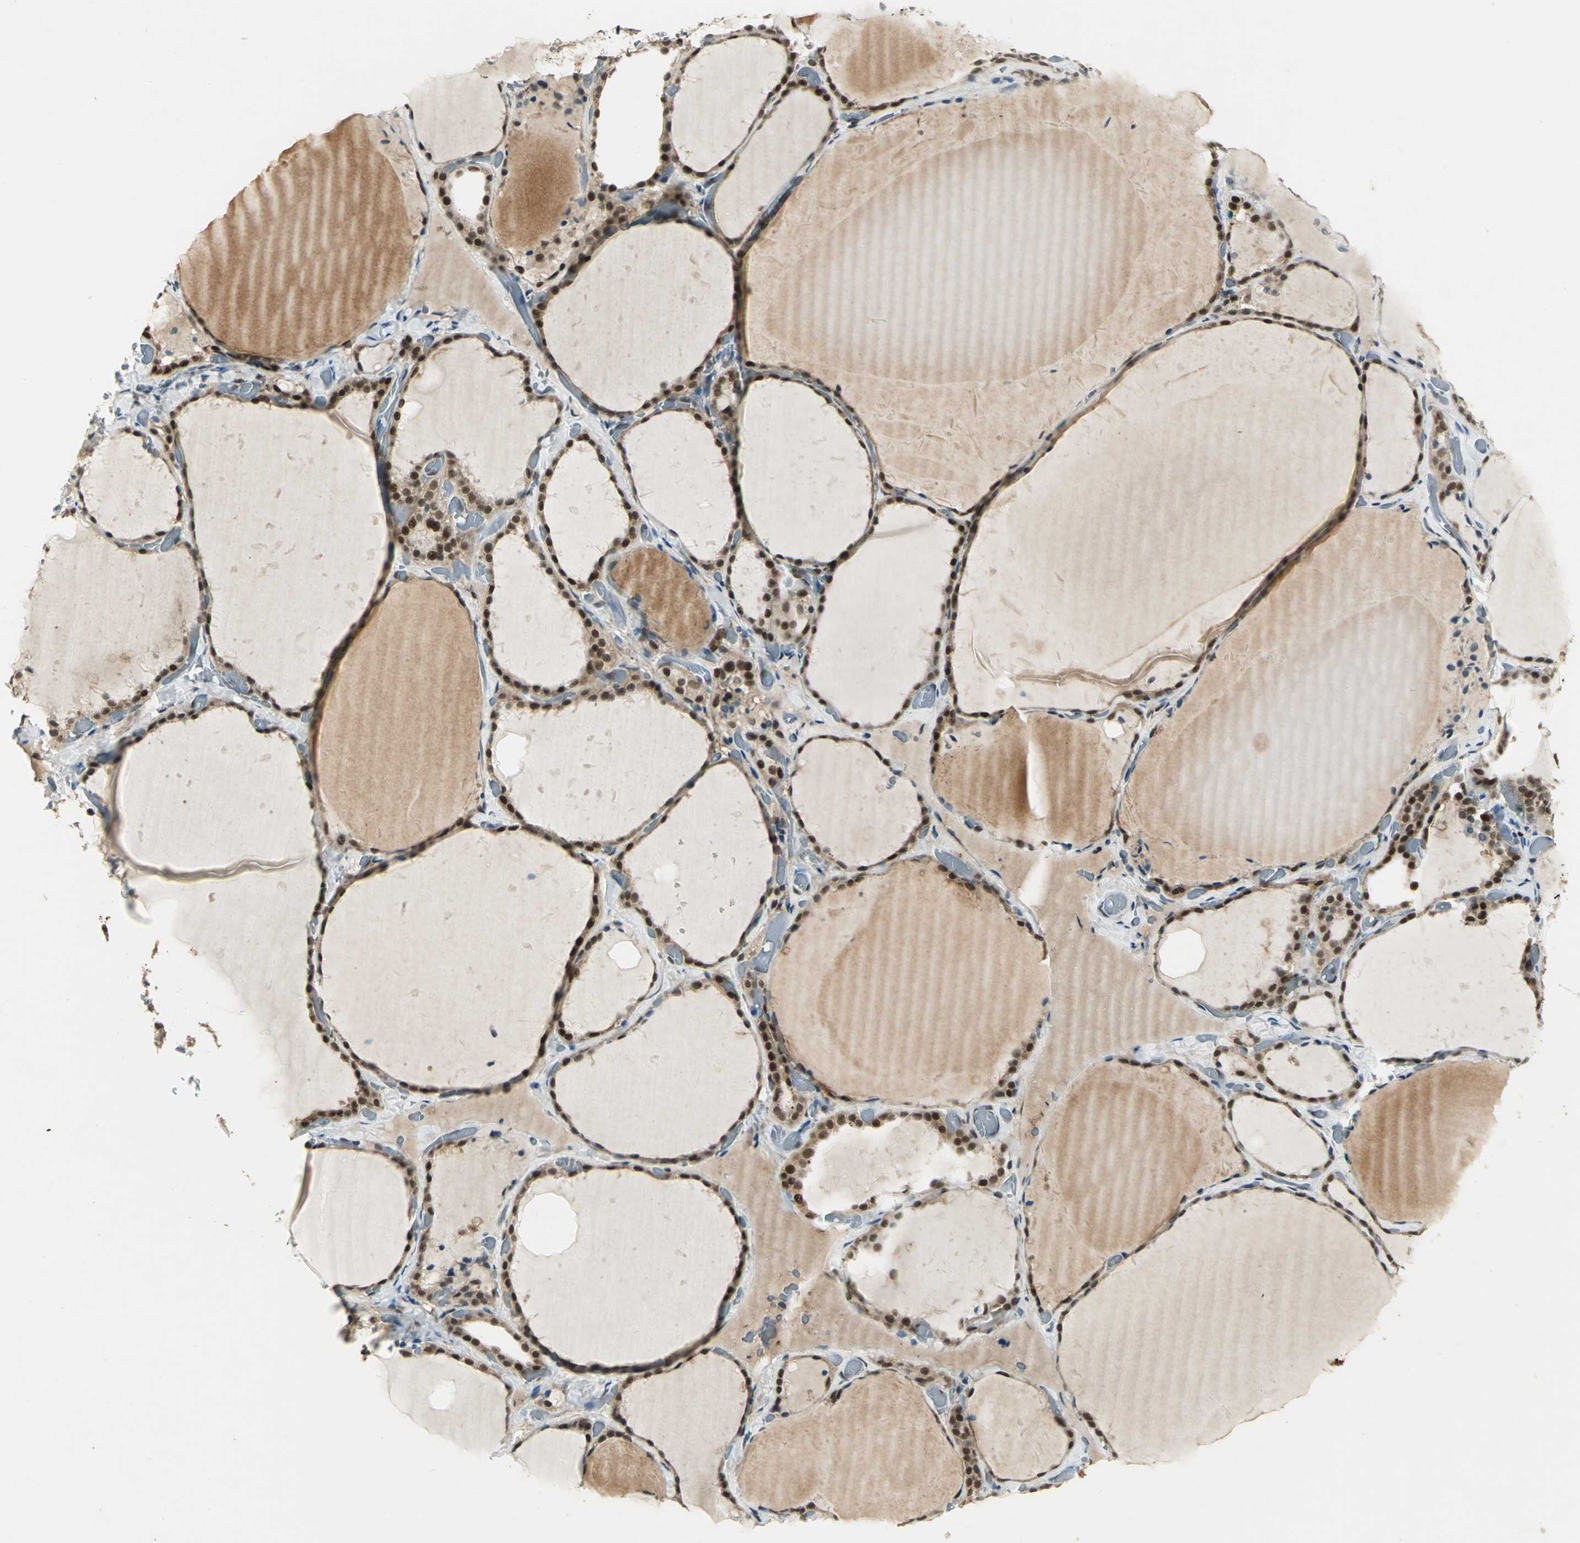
{"staining": {"intensity": "weak", "quantity": "25%-75%", "location": "cytoplasmic/membranous"}, "tissue": "thyroid gland", "cell_type": "Glandular cells", "image_type": "normal", "snomed": [{"axis": "morphology", "description": "Normal tissue, NOS"}, {"axis": "topography", "description": "Thyroid gland"}], "caption": "A brown stain shows weak cytoplasmic/membranous expression of a protein in glandular cells of benign human thyroid gland.", "gene": "RAD17", "patient": {"sex": "female", "age": 22}}